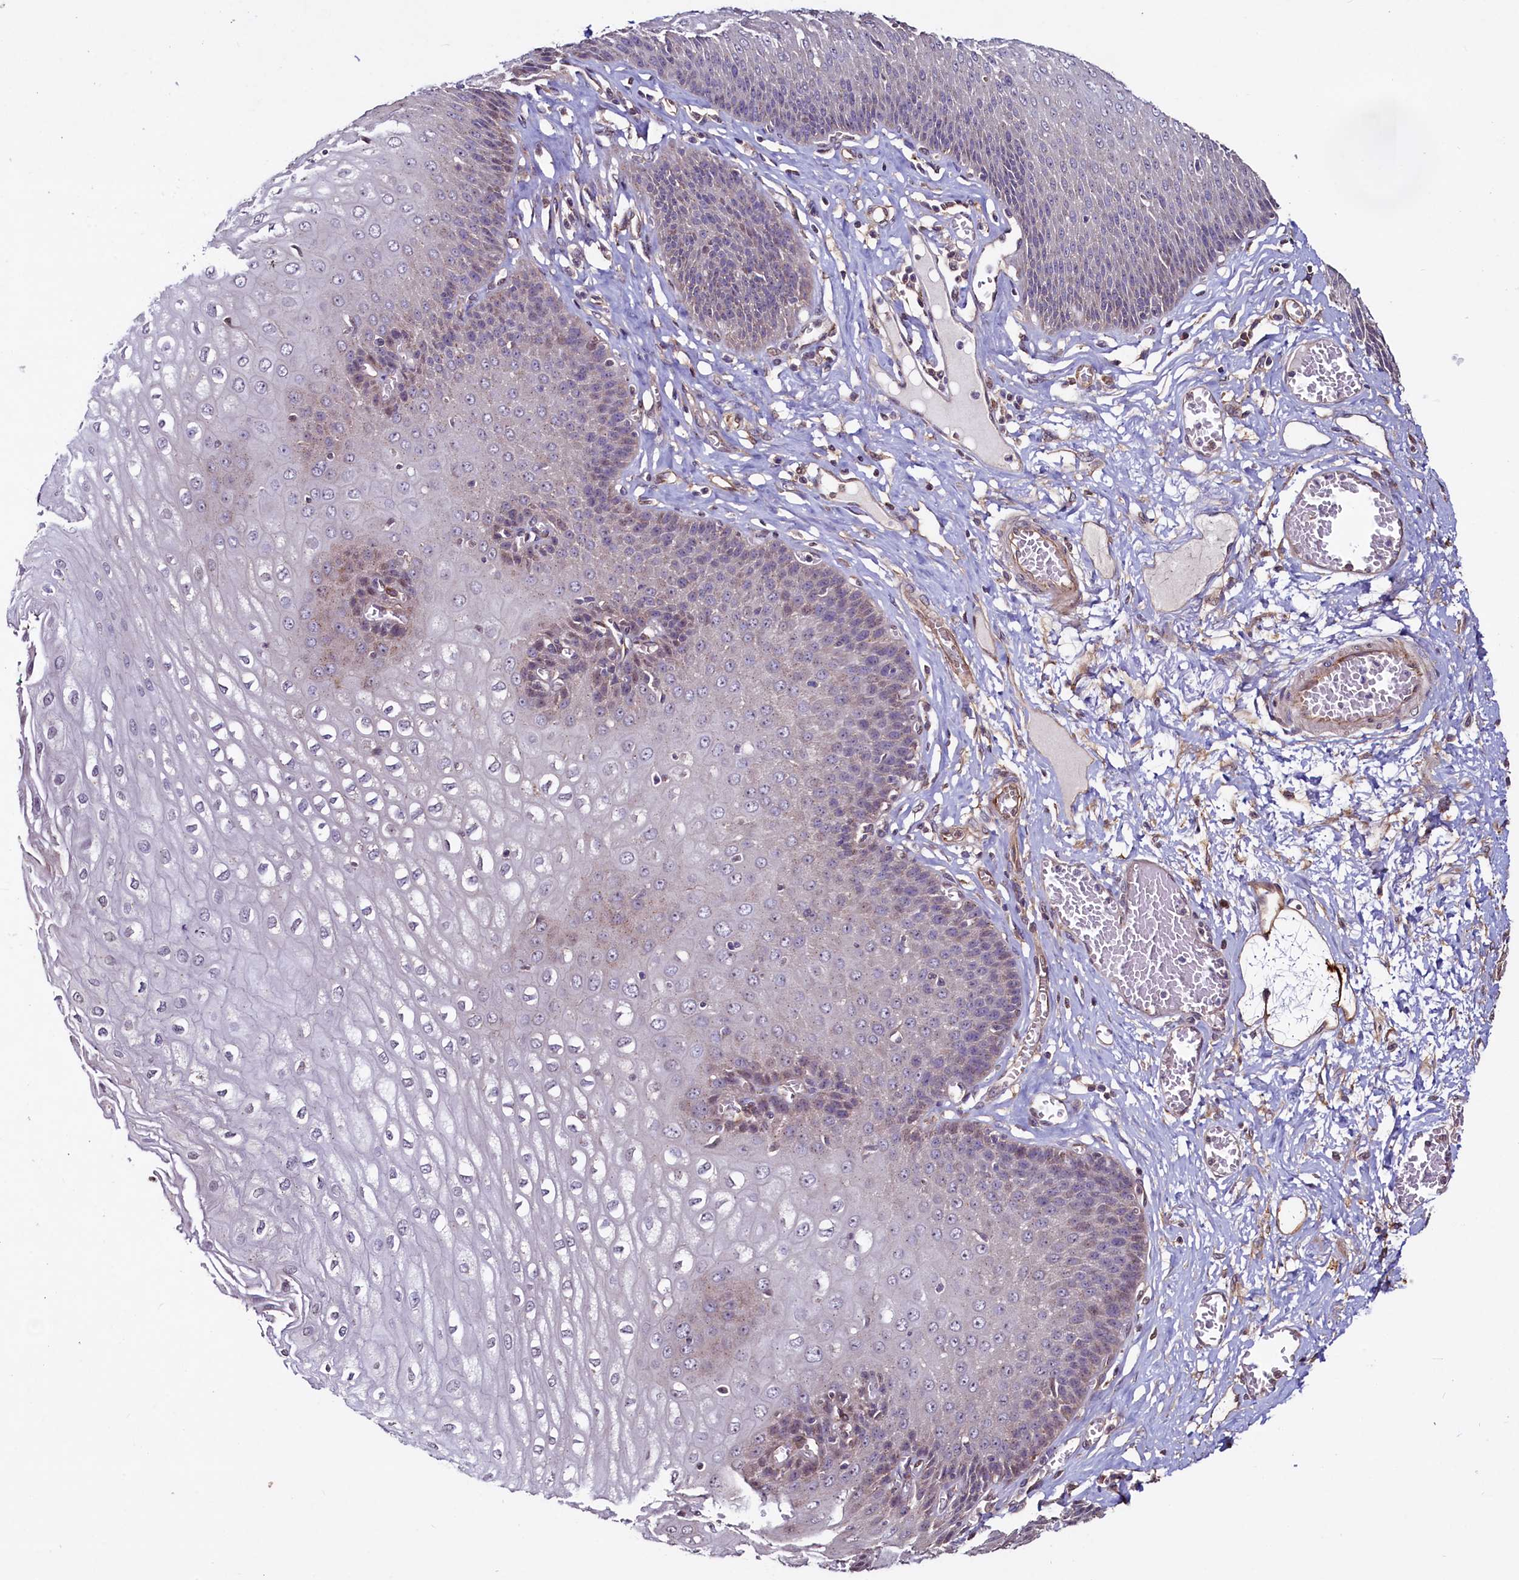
{"staining": {"intensity": "weak", "quantity": "<25%", "location": "cytoplasmic/membranous"}, "tissue": "esophagus", "cell_type": "Squamous epithelial cells", "image_type": "normal", "snomed": [{"axis": "morphology", "description": "Normal tissue, NOS"}, {"axis": "topography", "description": "Esophagus"}], "caption": "This is a histopathology image of IHC staining of benign esophagus, which shows no positivity in squamous epithelial cells. (IHC, brightfield microscopy, high magnification).", "gene": "PALM", "patient": {"sex": "male", "age": 60}}